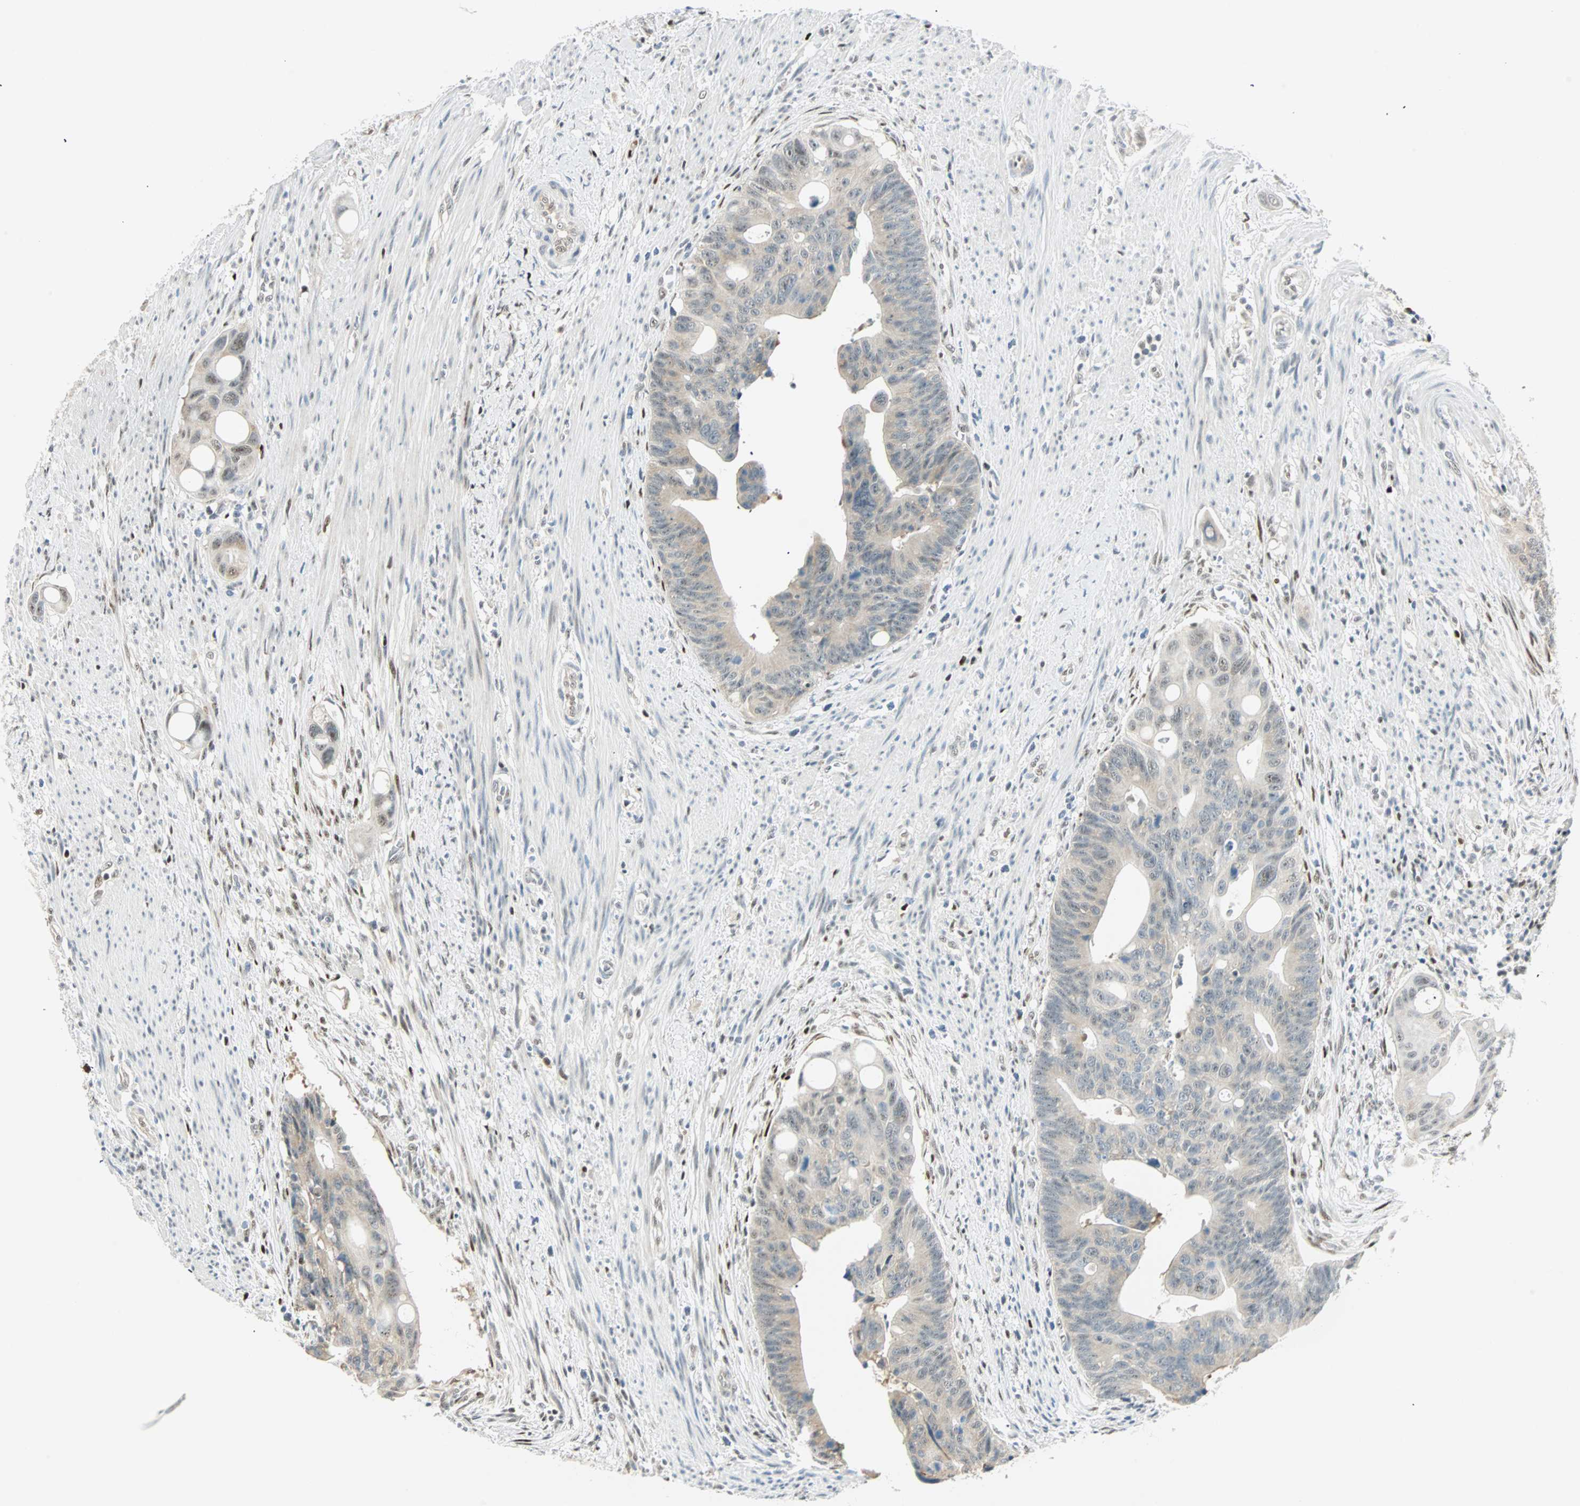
{"staining": {"intensity": "weak", "quantity": "<25%", "location": "cytoplasmic/membranous"}, "tissue": "colorectal cancer", "cell_type": "Tumor cells", "image_type": "cancer", "snomed": [{"axis": "morphology", "description": "Adenocarcinoma, NOS"}, {"axis": "topography", "description": "Colon"}], "caption": "High power microscopy image of an immunohistochemistry photomicrograph of colorectal cancer, revealing no significant expression in tumor cells. The staining was performed using DAB to visualize the protein expression in brown, while the nuclei were stained in blue with hematoxylin (Magnification: 20x).", "gene": "MSX2", "patient": {"sex": "female", "age": 57}}